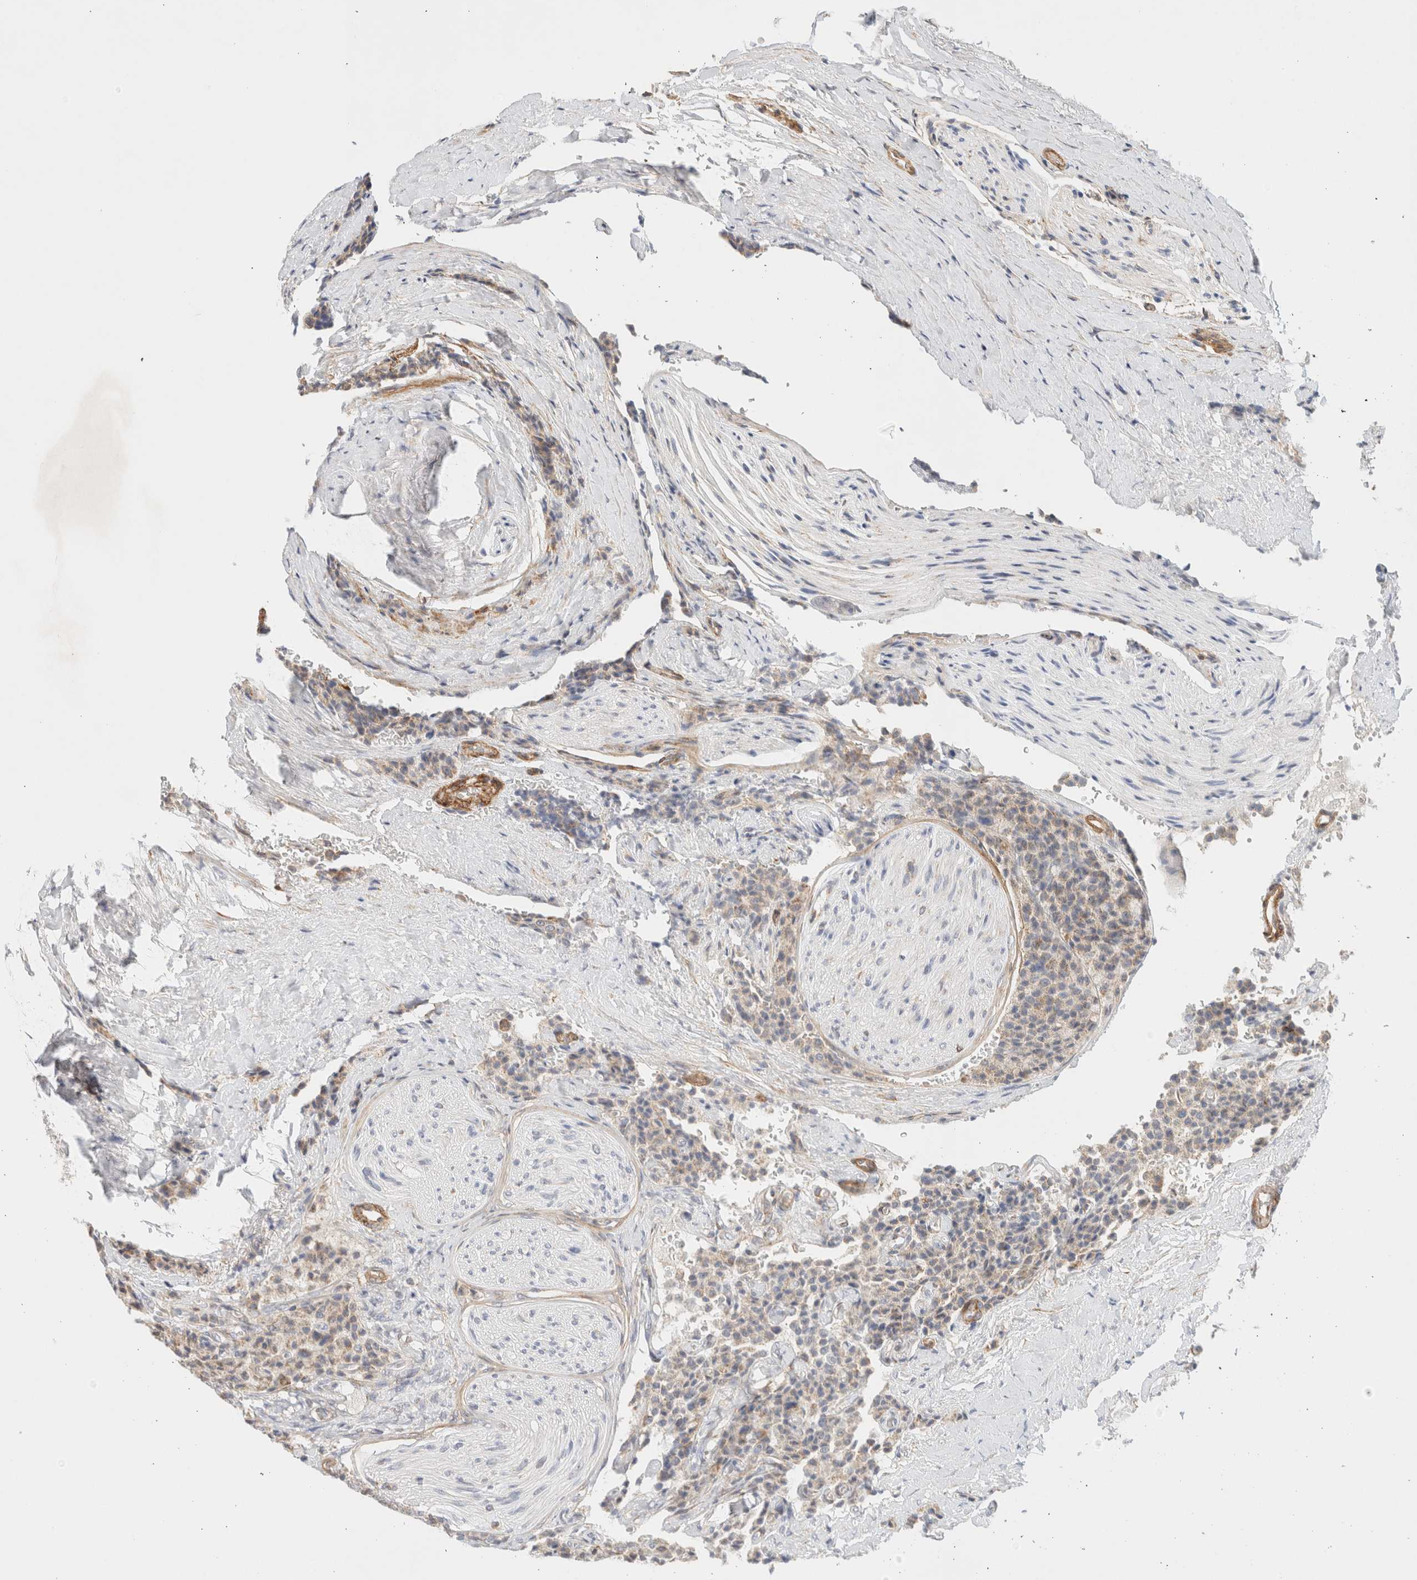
{"staining": {"intensity": "weak", "quantity": ">75%", "location": "cytoplasmic/membranous"}, "tissue": "carcinoid", "cell_type": "Tumor cells", "image_type": "cancer", "snomed": [{"axis": "morphology", "description": "Carcinoid, malignant, NOS"}, {"axis": "topography", "description": "Colon"}], "caption": "Immunohistochemistry (IHC) (DAB (3,3'-diaminobenzidine)) staining of human carcinoid (malignant) shows weak cytoplasmic/membranous protein expression in about >75% of tumor cells. The protein of interest is shown in brown color, while the nuclei are stained blue.", "gene": "MRM3", "patient": {"sex": "female", "age": 61}}